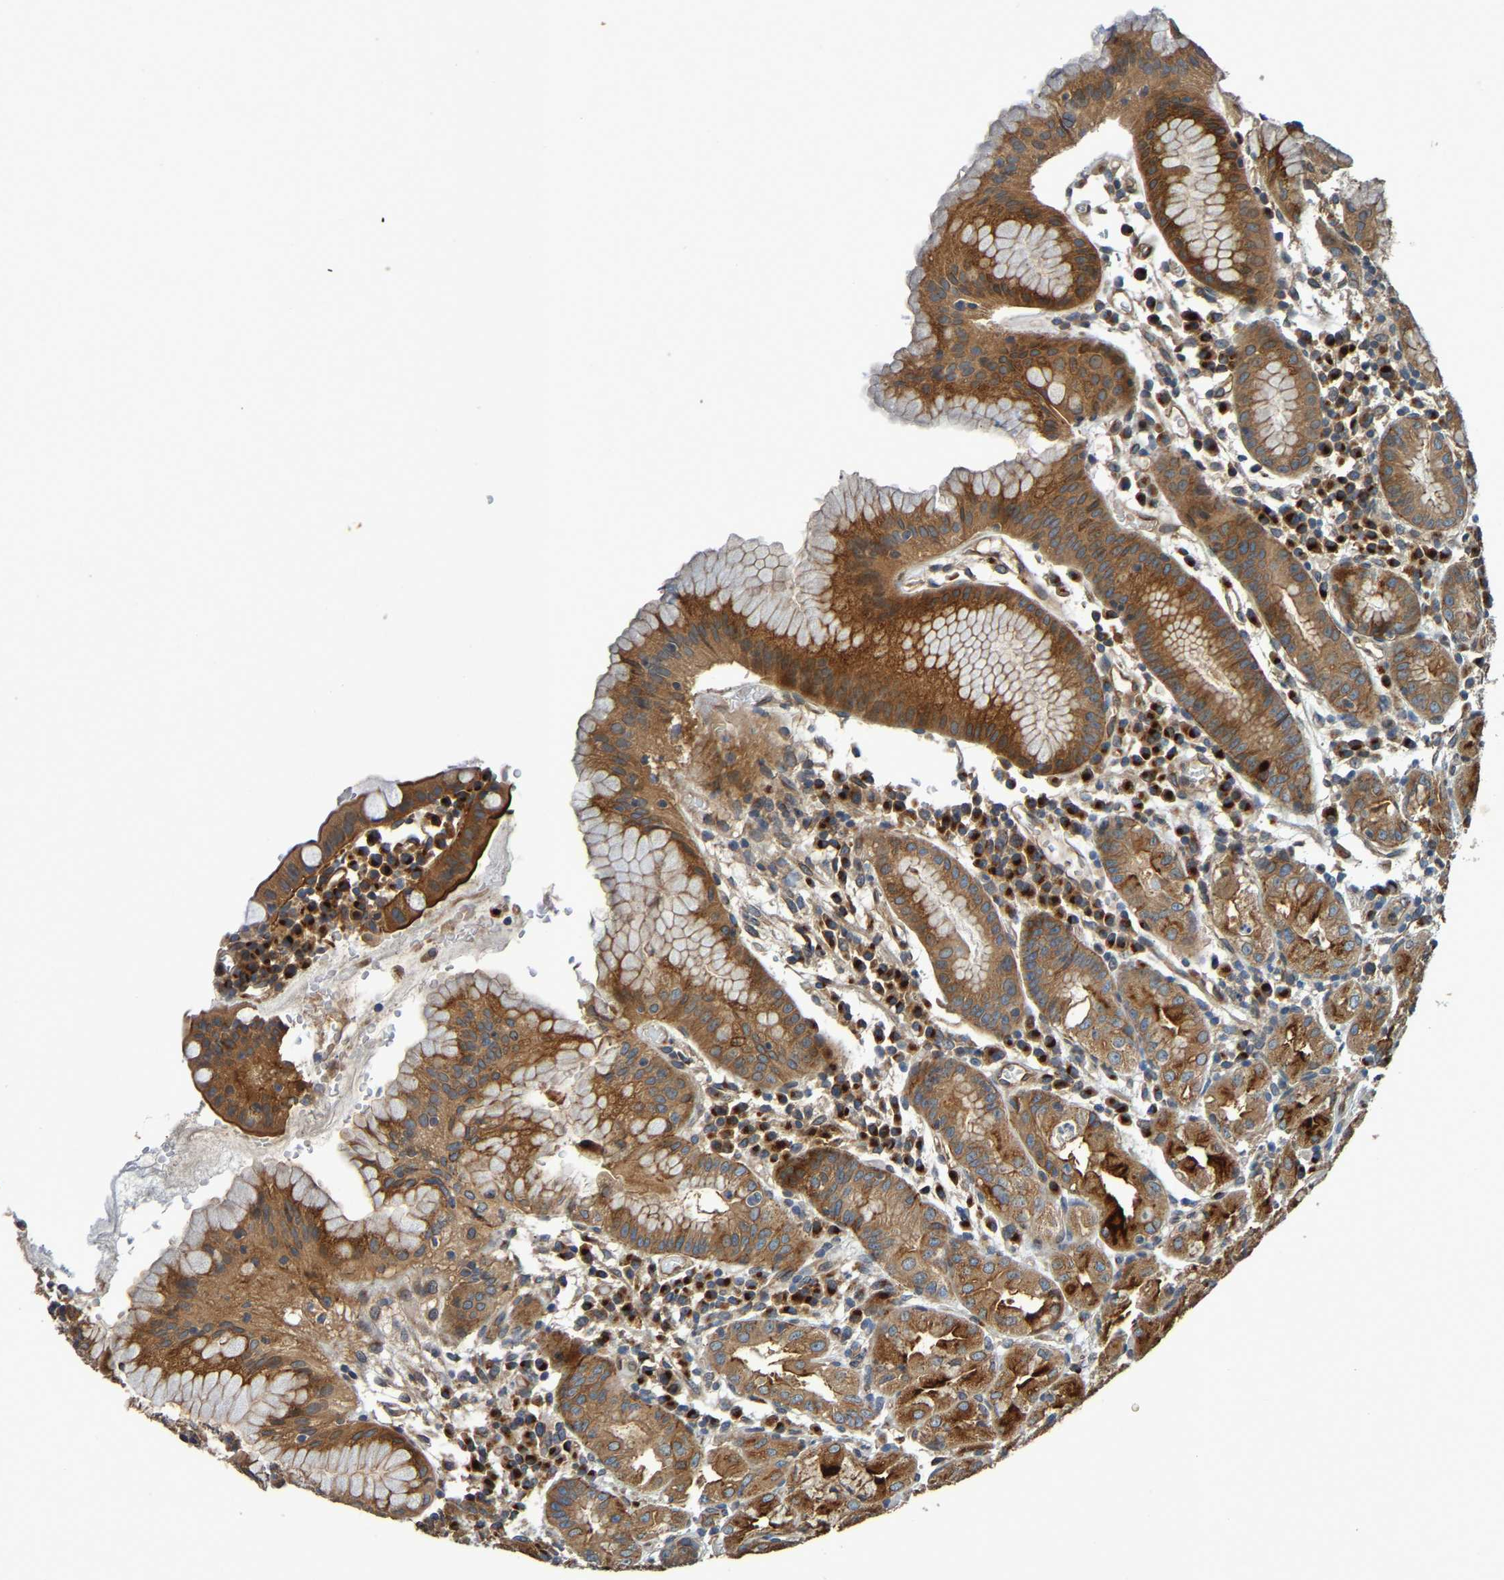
{"staining": {"intensity": "strong", "quantity": "25%-75%", "location": "cytoplasmic/membranous"}, "tissue": "stomach", "cell_type": "Glandular cells", "image_type": "normal", "snomed": [{"axis": "morphology", "description": "Normal tissue, NOS"}, {"axis": "topography", "description": "Stomach"}, {"axis": "topography", "description": "Stomach, lower"}], "caption": "Human stomach stained with a brown dye exhibits strong cytoplasmic/membranous positive positivity in approximately 25%-75% of glandular cells.", "gene": "MACC1", "patient": {"sex": "female", "age": 75}}